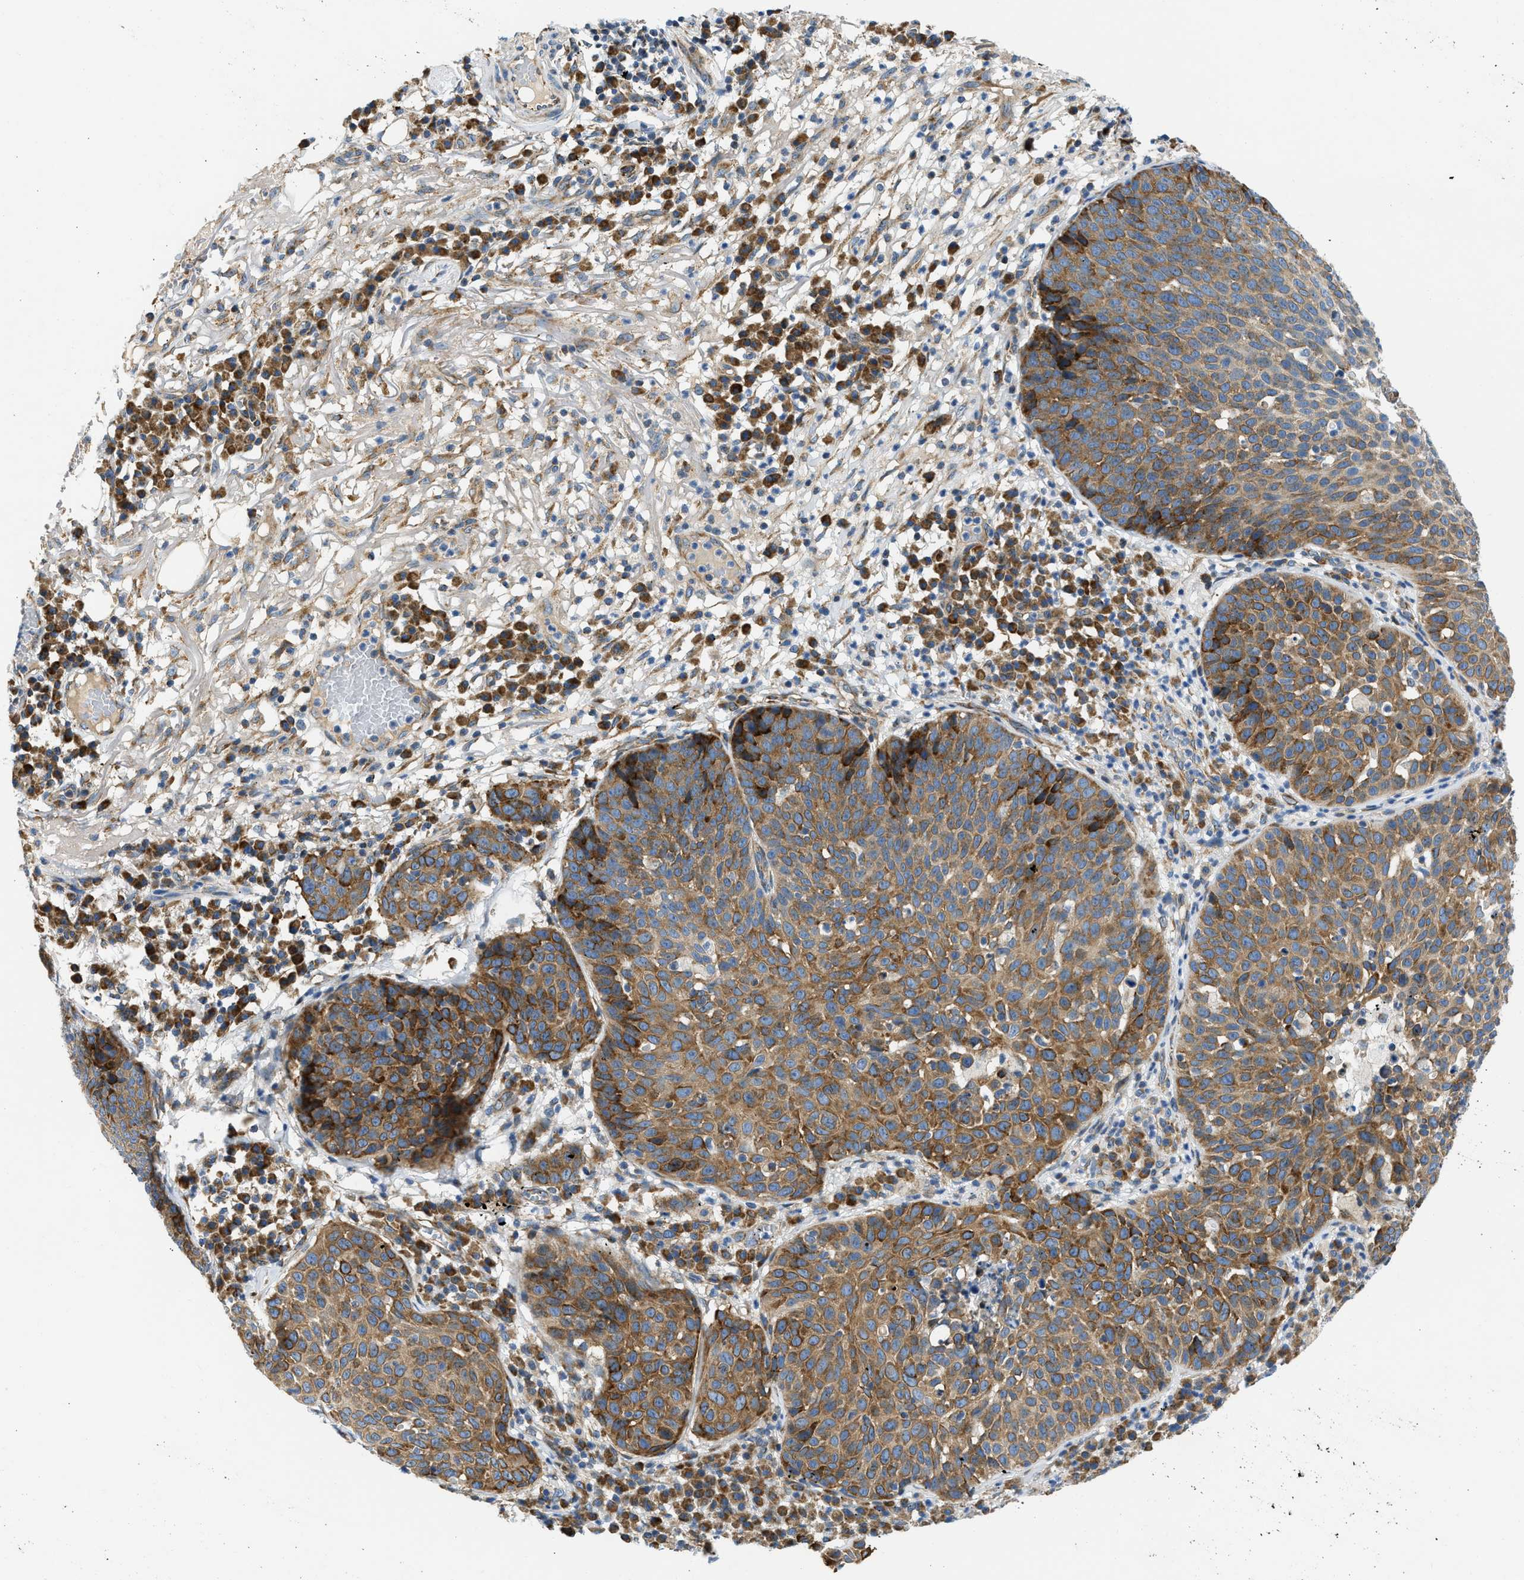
{"staining": {"intensity": "moderate", "quantity": ">75%", "location": "cytoplasmic/membranous"}, "tissue": "skin cancer", "cell_type": "Tumor cells", "image_type": "cancer", "snomed": [{"axis": "morphology", "description": "Squamous cell carcinoma in situ, NOS"}, {"axis": "morphology", "description": "Squamous cell carcinoma, NOS"}, {"axis": "topography", "description": "Skin"}], "caption": "High-magnification brightfield microscopy of skin cancer stained with DAB (brown) and counterstained with hematoxylin (blue). tumor cells exhibit moderate cytoplasmic/membranous positivity is seen in approximately>75% of cells.", "gene": "CAMKK2", "patient": {"sex": "male", "age": 93}}